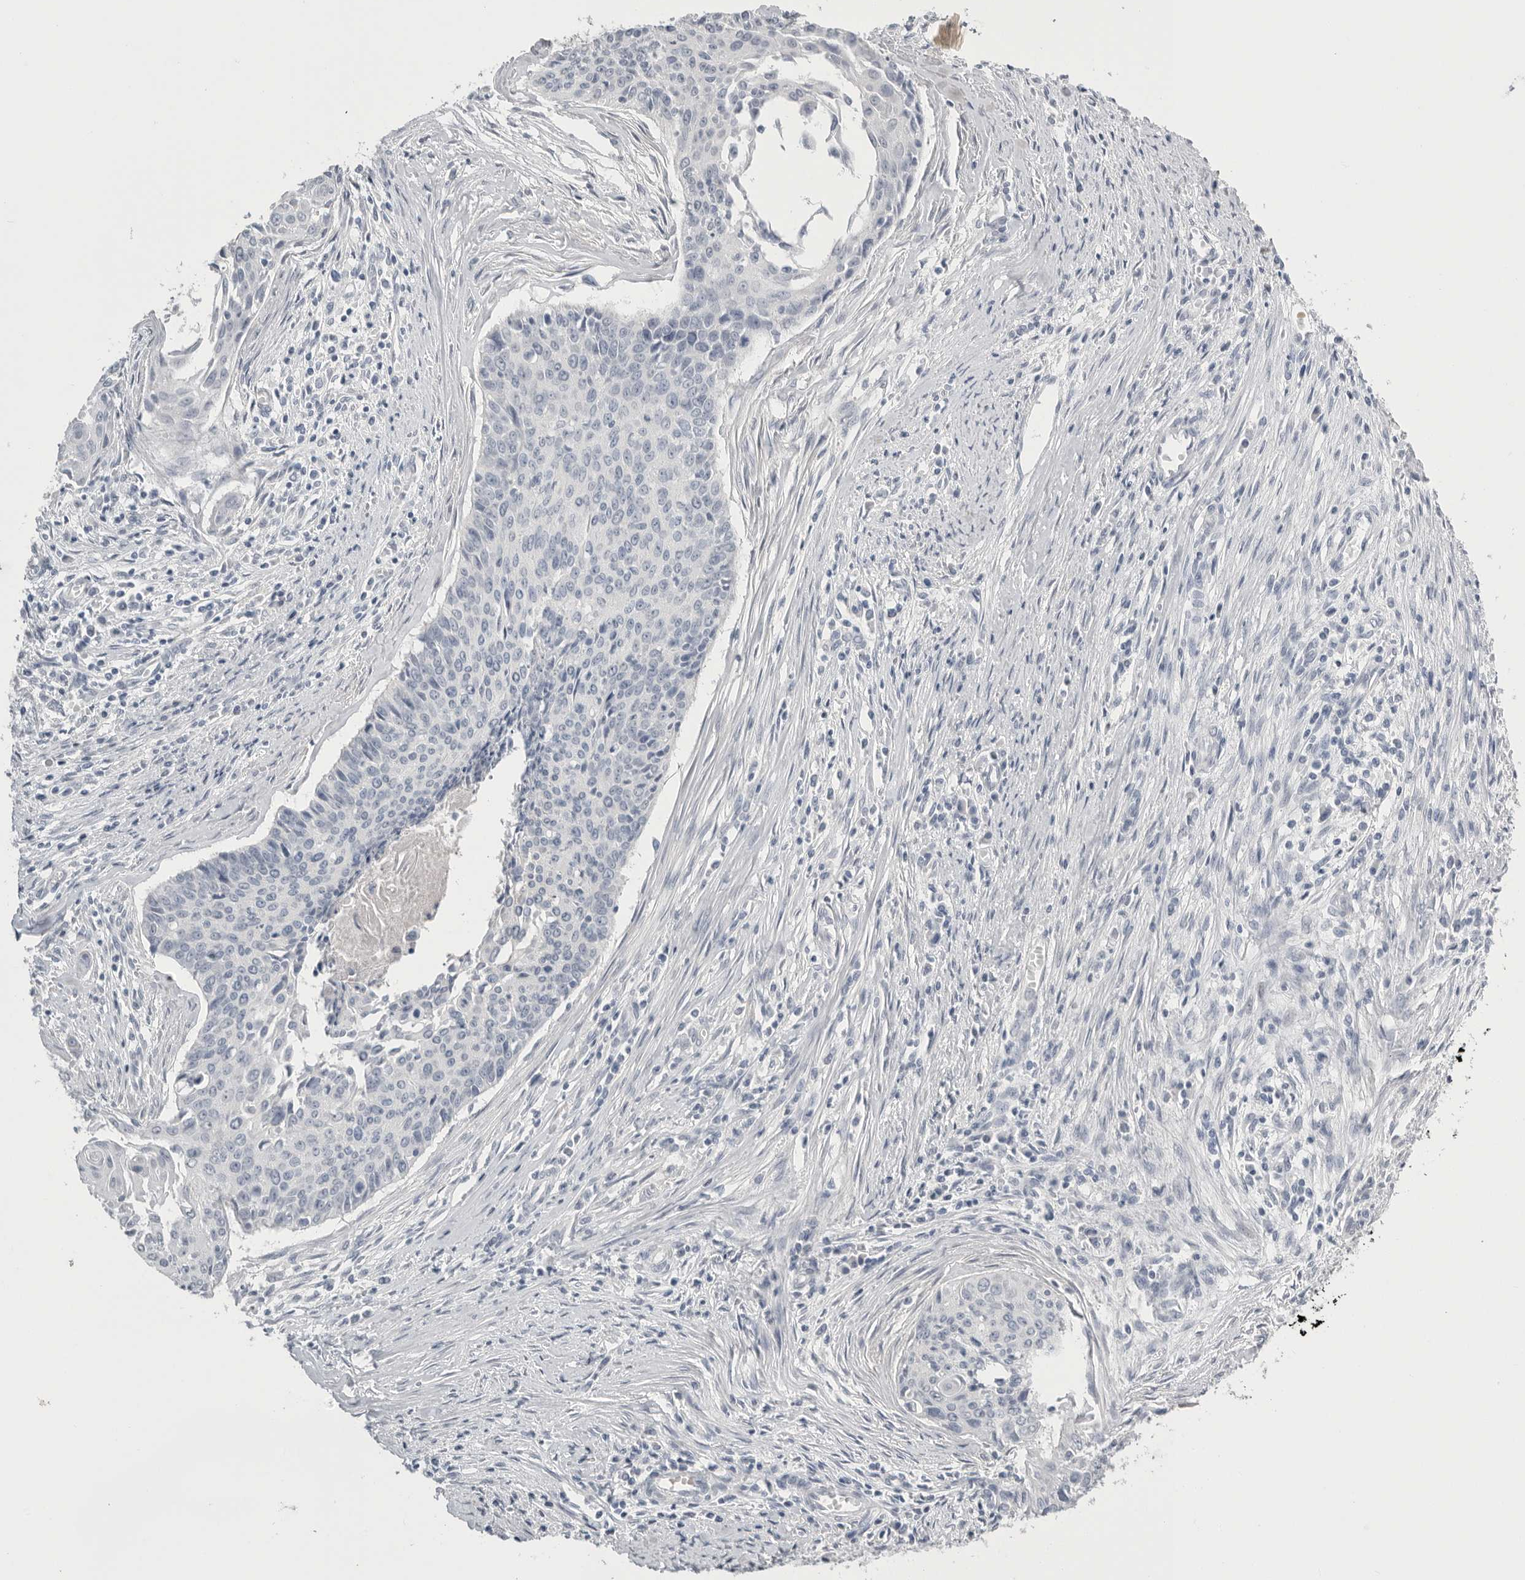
{"staining": {"intensity": "negative", "quantity": "none", "location": "none"}, "tissue": "cervical cancer", "cell_type": "Tumor cells", "image_type": "cancer", "snomed": [{"axis": "morphology", "description": "Squamous cell carcinoma, NOS"}, {"axis": "topography", "description": "Cervix"}], "caption": "Immunohistochemical staining of squamous cell carcinoma (cervical) shows no significant expression in tumor cells.", "gene": "TIMP1", "patient": {"sex": "female", "age": 55}}